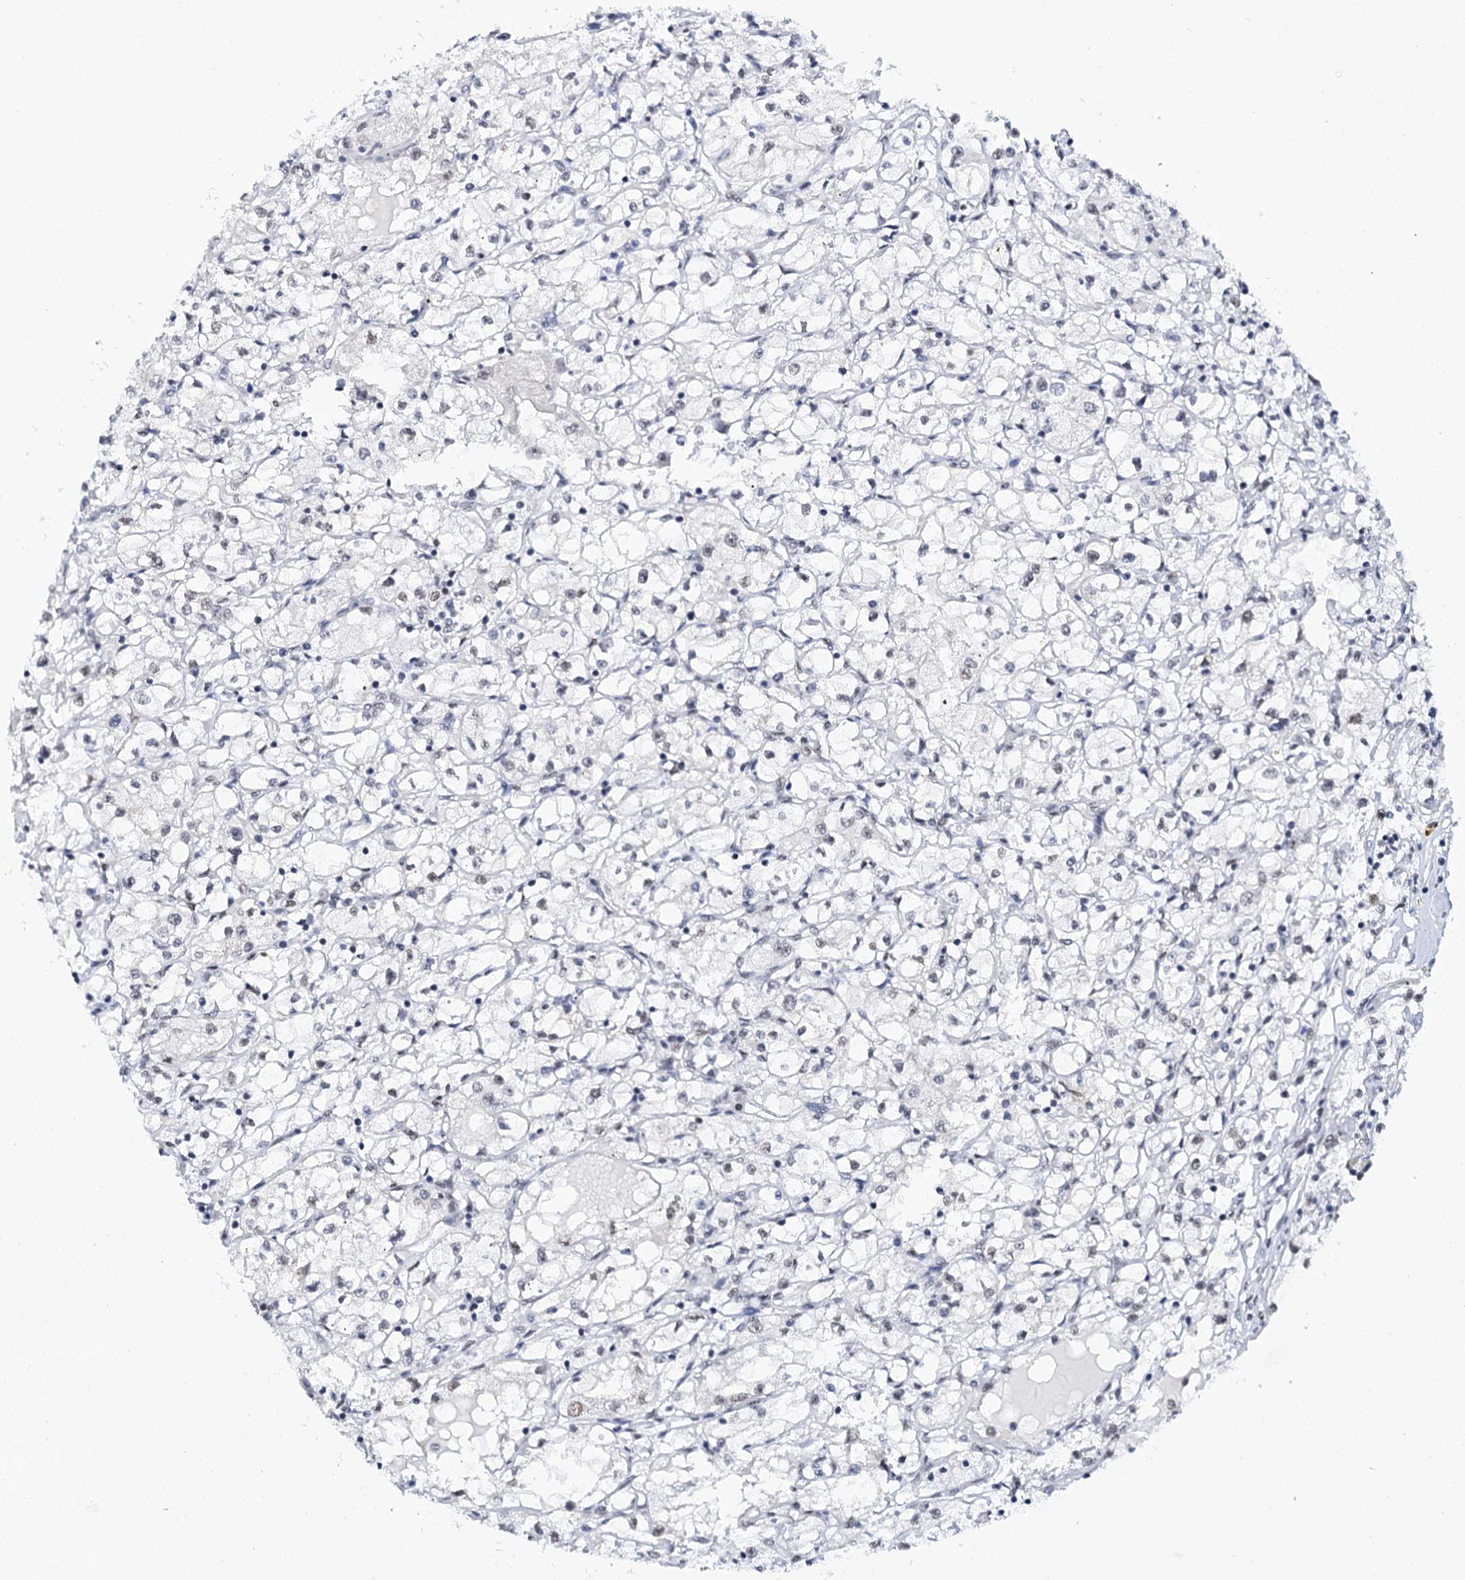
{"staining": {"intensity": "moderate", "quantity": "<25%", "location": "nuclear"}, "tissue": "renal cancer", "cell_type": "Tumor cells", "image_type": "cancer", "snomed": [{"axis": "morphology", "description": "Adenocarcinoma, NOS"}, {"axis": "topography", "description": "Kidney"}], "caption": "An image of human adenocarcinoma (renal) stained for a protein demonstrates moderate nuclear brown staining in tumor cells.", "gene": "MATR3", "patient": {"sex": "male", "age": 56}}